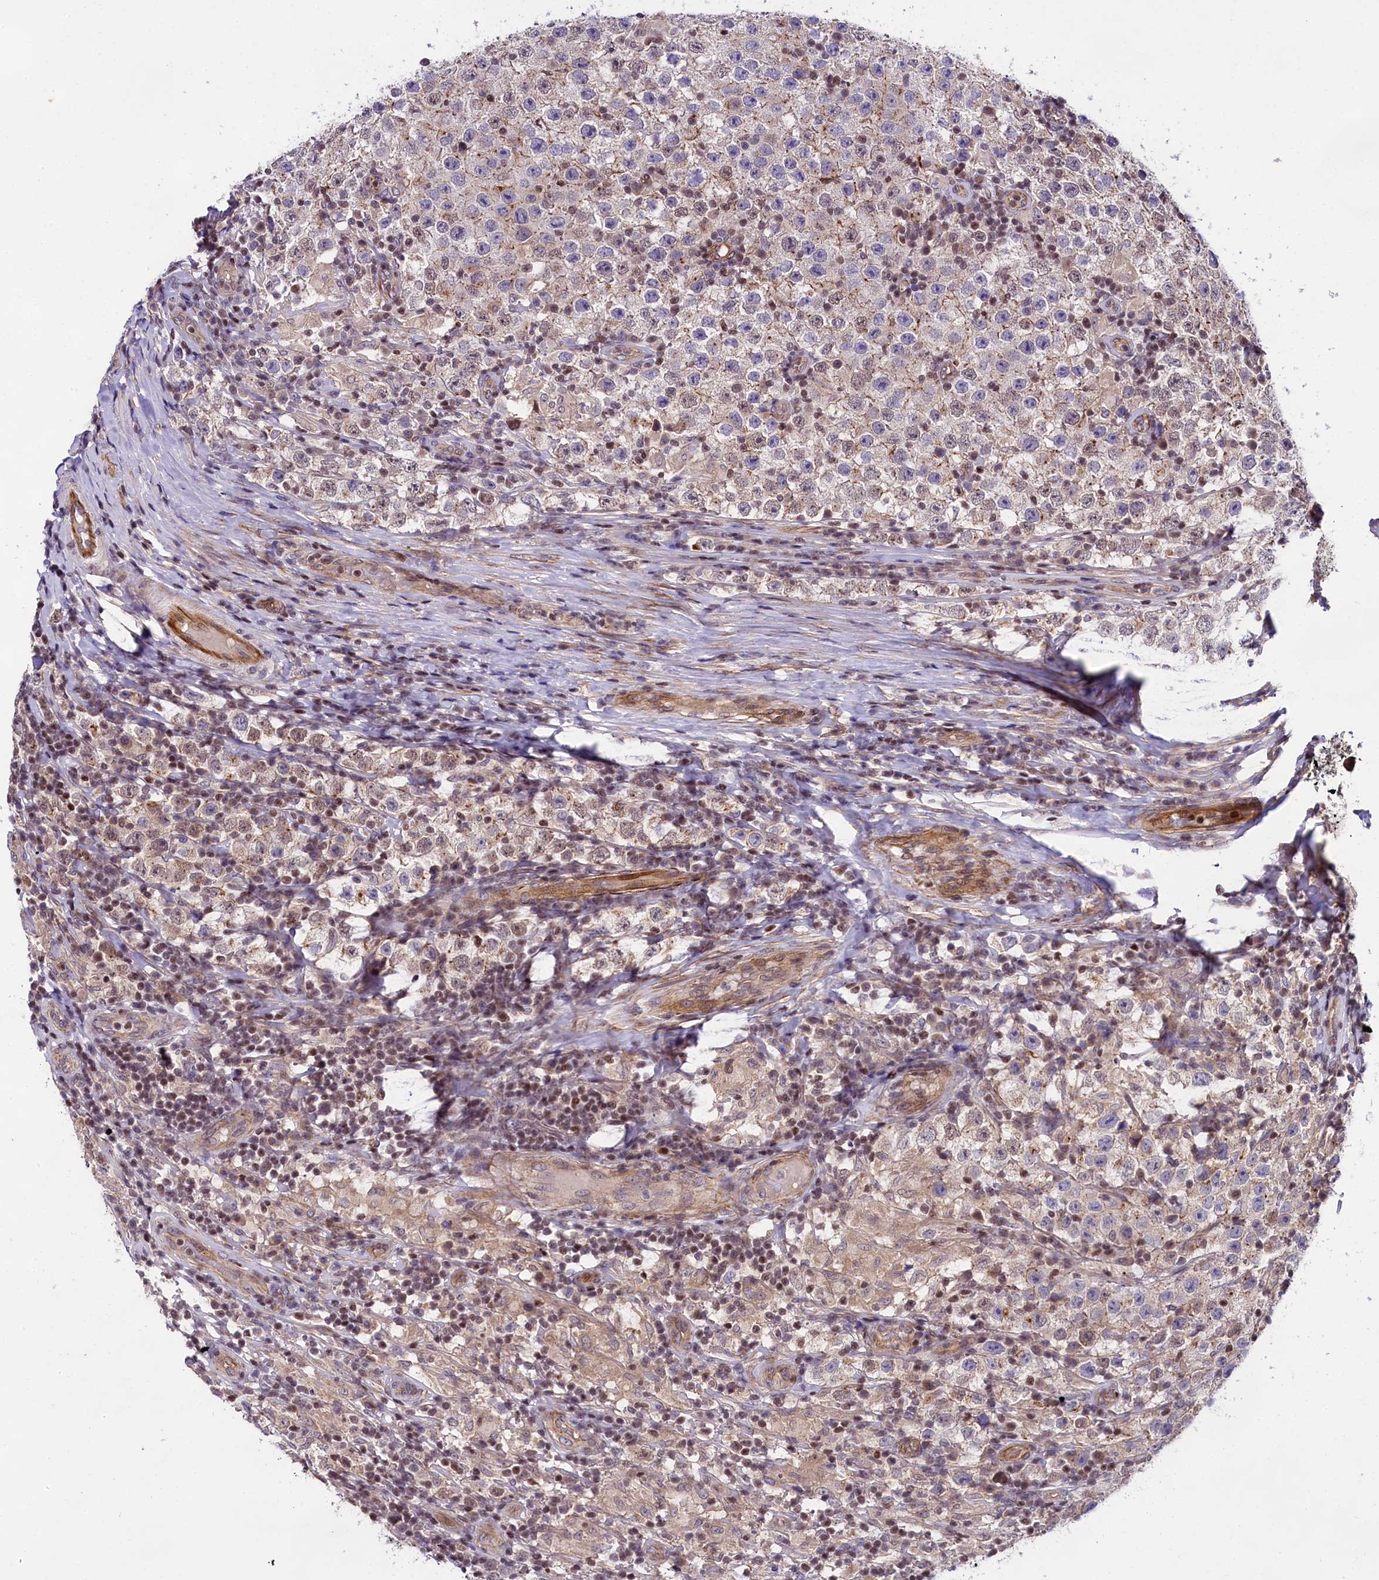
{"staining": {"intensity": "negative", "quantity": "none", "location": "none"}, "tissue": "testis cancer", "cell_type": "Tumor cells", "image_type": "cancer", "snomed": [{"axis": "morphology", "description": "Normal tissue, NOS"}, {"axis": "morphology", "description": "Urothelial carcinoma, High grade"}, {"axis": "morphology", "description": "Seminoma, NOS"}, {"axis": "morphology", "description": "Carcinoma, Embryonal, NOS"}, {"axis": "topography", "description": "Urinary bladder"}, {"axis": "topography", "description": "Testis"}], "caption": "Seminoma (testis) was stained to show a protein in brown. There is no significant positivity in tumor cells. The staining was performed using DAB to visualize the protein expression in brown, while the nuclei were stained in blue with hematoxylin (Magnification: 20x).", "gene": "SP4", "patient": {"sex": "male", "age": 41}}